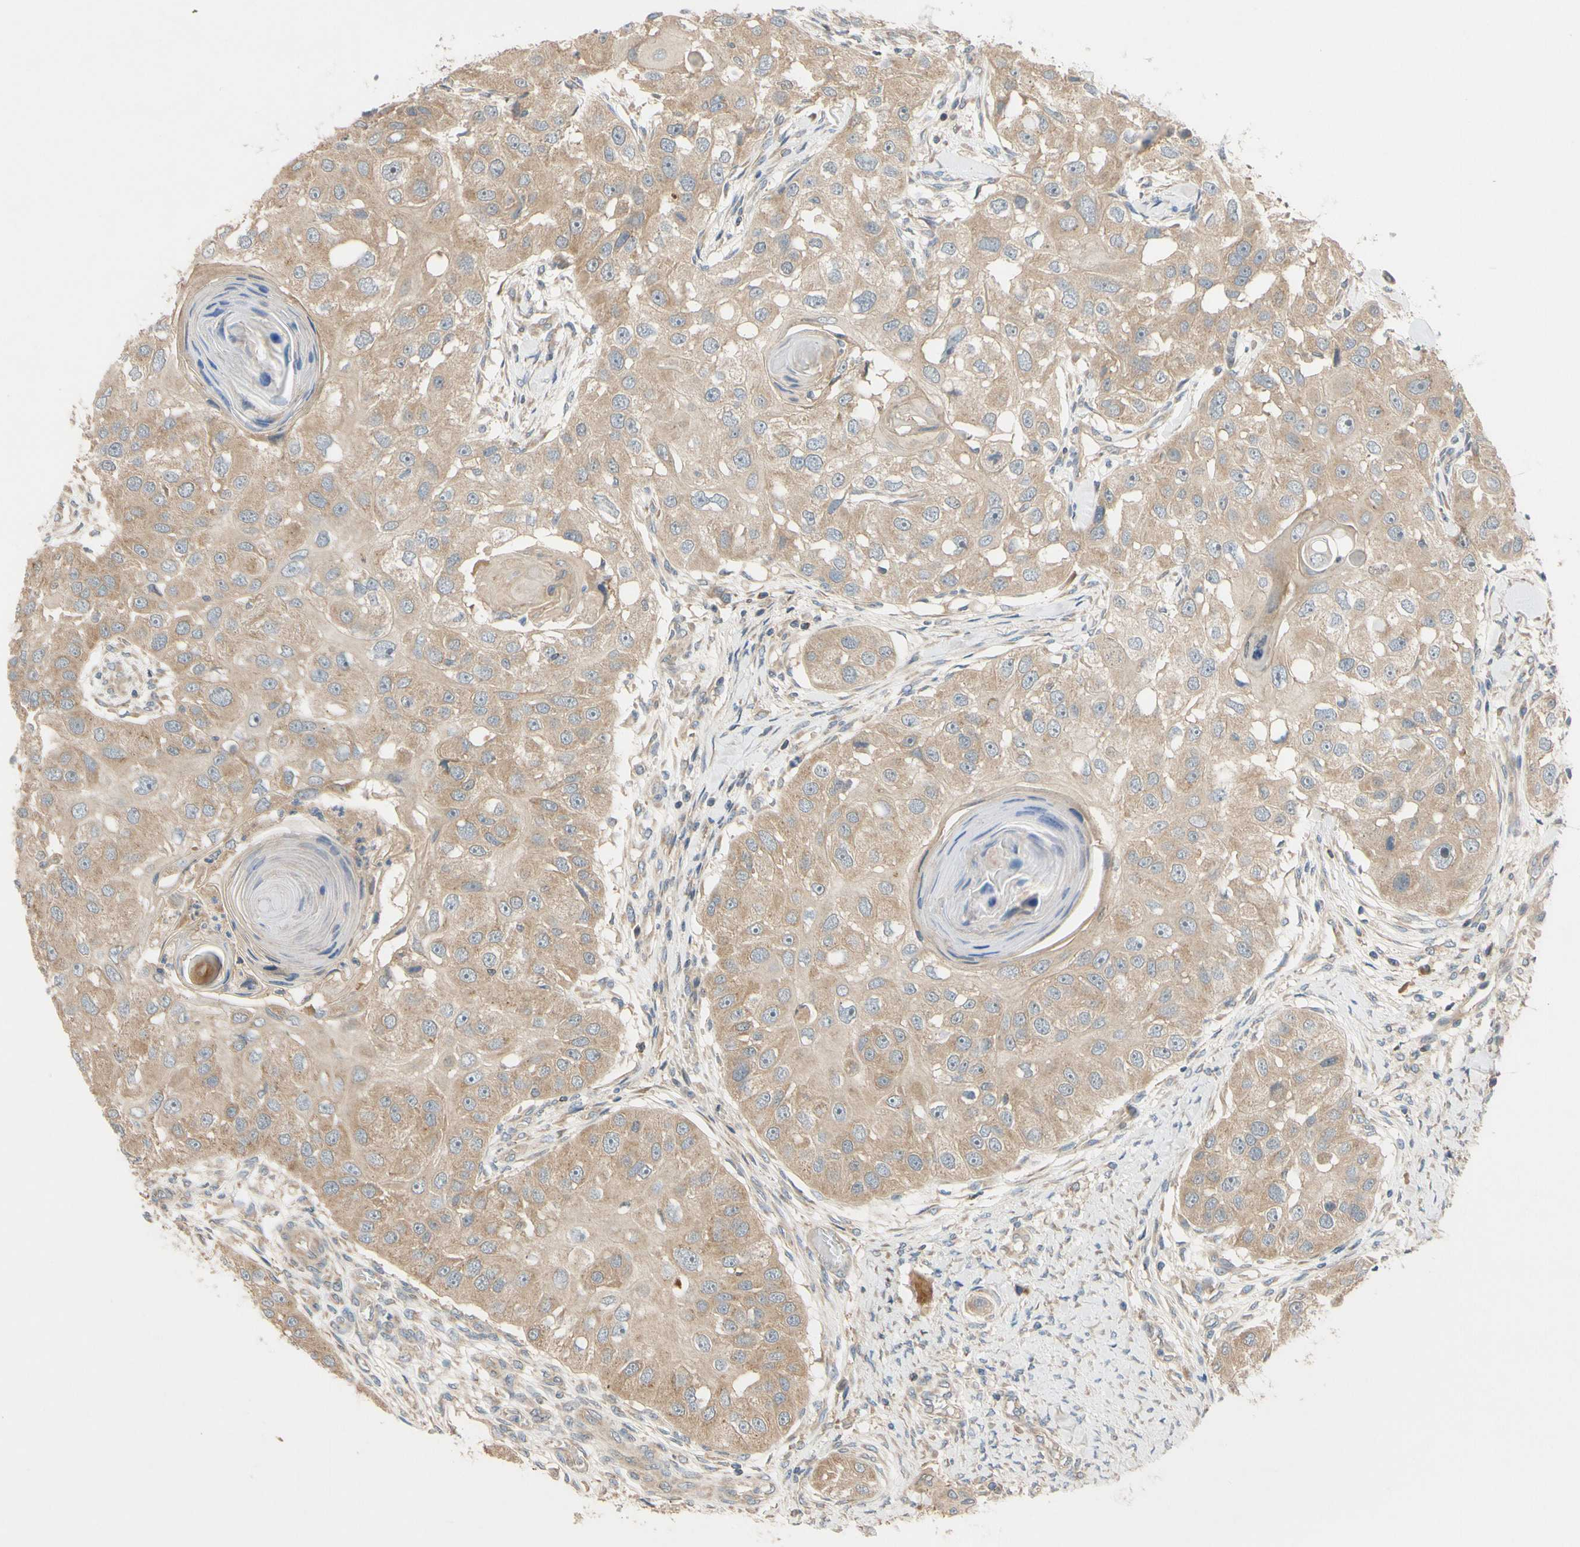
{"staining": {"intensity": "moderate", "quantity": ">75%", "location": "cytoplasmic/membranous"}, "tissue": "head and neck cancer", "cell_type": "Tumor cells", "image_type": "cancer", "snomed": [{"axis": "morphology", "description": "Normal tissue, NOS"}, {"axis": "morphology", "description": "Squamous cell carcinoma, NOS"}, {"axis": "topography", "description": "Skeletal muscle"}, {"axis": "topography", "description": "Head-Neck"}], "caption": "About >75% of tumor cells in human head and neck squamous cell carcinoma show moderate cytoplasmic/membranous protein positivity as visualized by brown immunohistochemical staining.", "gene": "MBTPS2", "patient": {"sex": "male", "age": 51}}